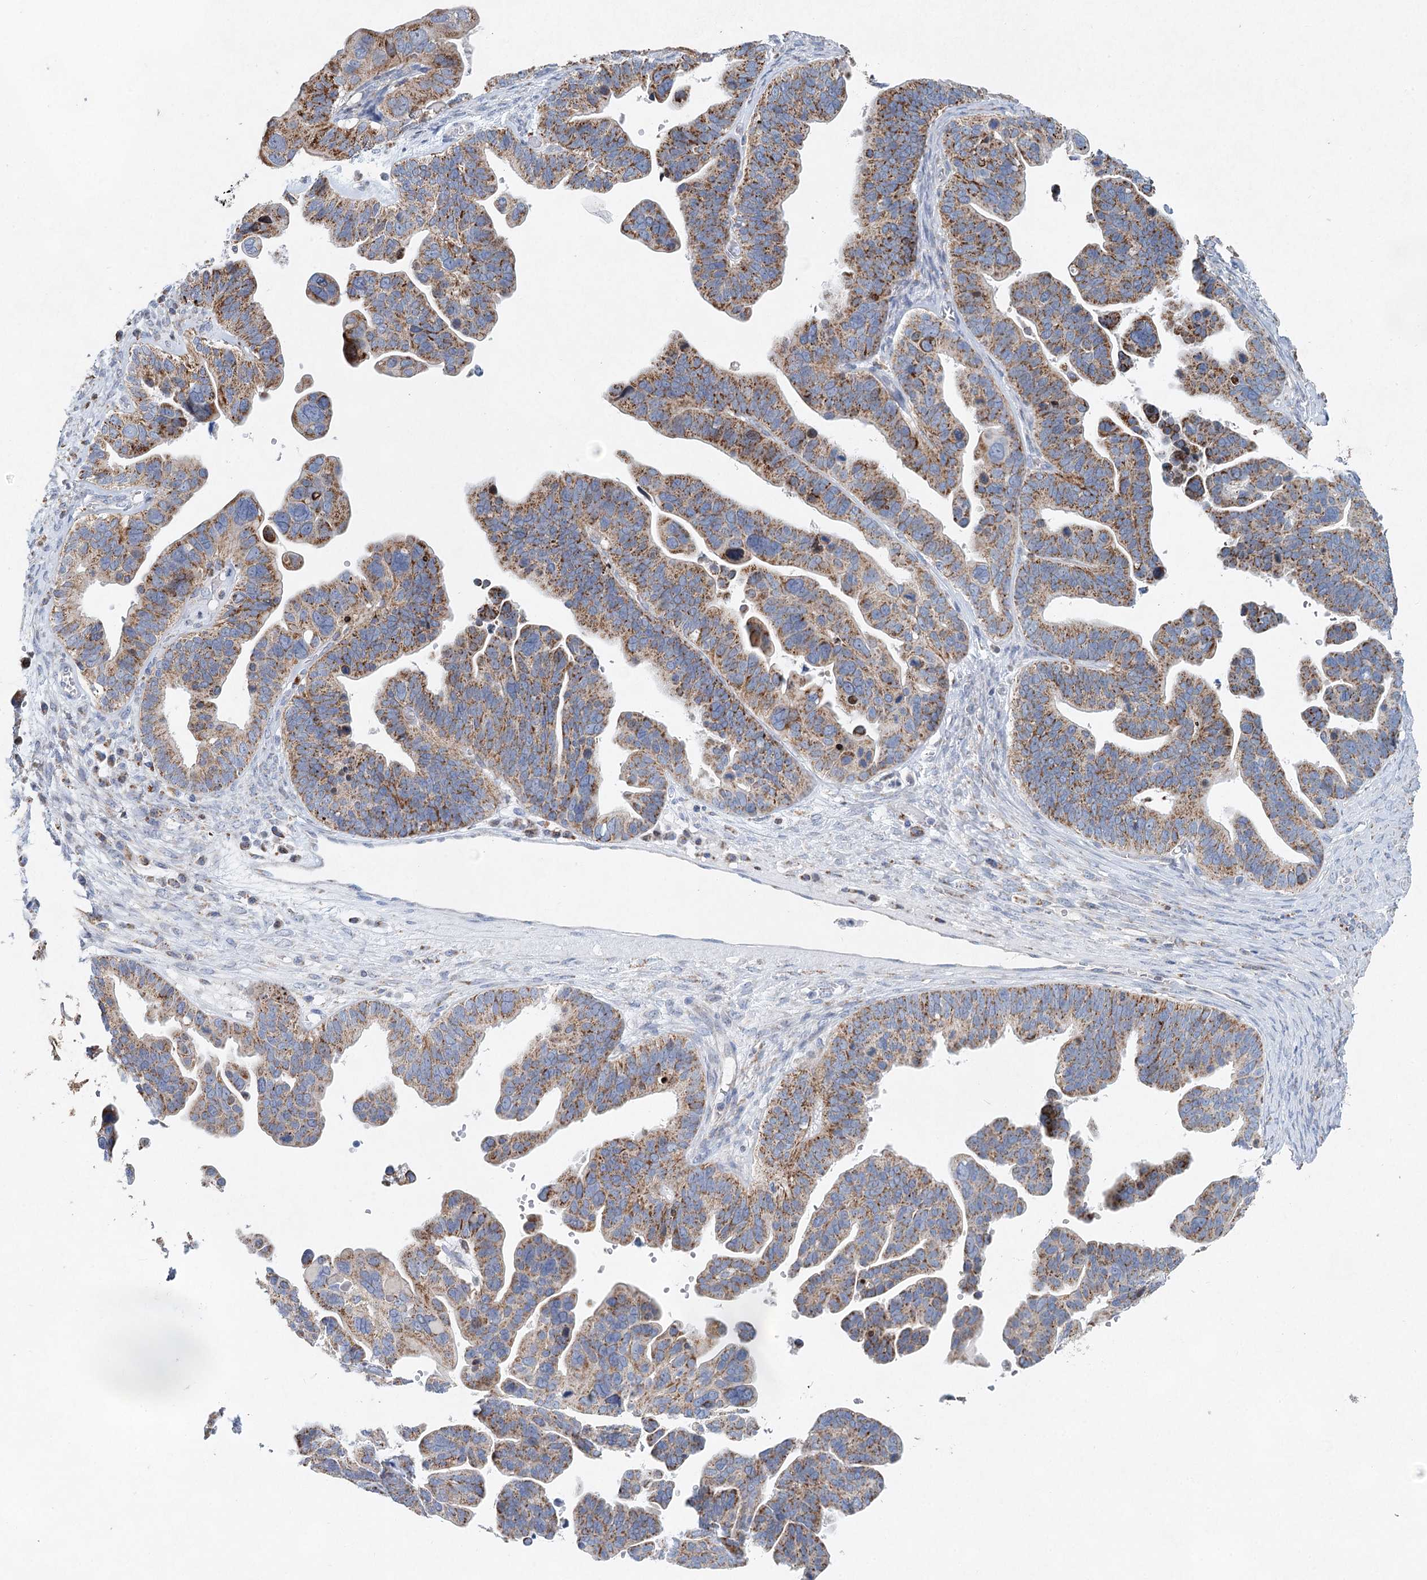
{"staining": {"intensity": "moderate", "quantity": ">75%", "location": "cytoplasmic/membranous"}, "tissue": "ovarian cancer", "cell_type": "Tumor cells", "image_type": "cancer", "snomed": [{"axis": "morphology", "description": "Cystadenocarcinoma, serous, NOS"}, {"axis": "topography", "description": "Ovary"}], "caption": "DAB immunohistochemical staining of serous cystadenocarcinoma (ovarian) exhibits moderate cytoplasmic/membranous protein positivity in about >75% of tumor cells.", "gene": "XPO6", "patient": {"sex": "female", "age": 56}}